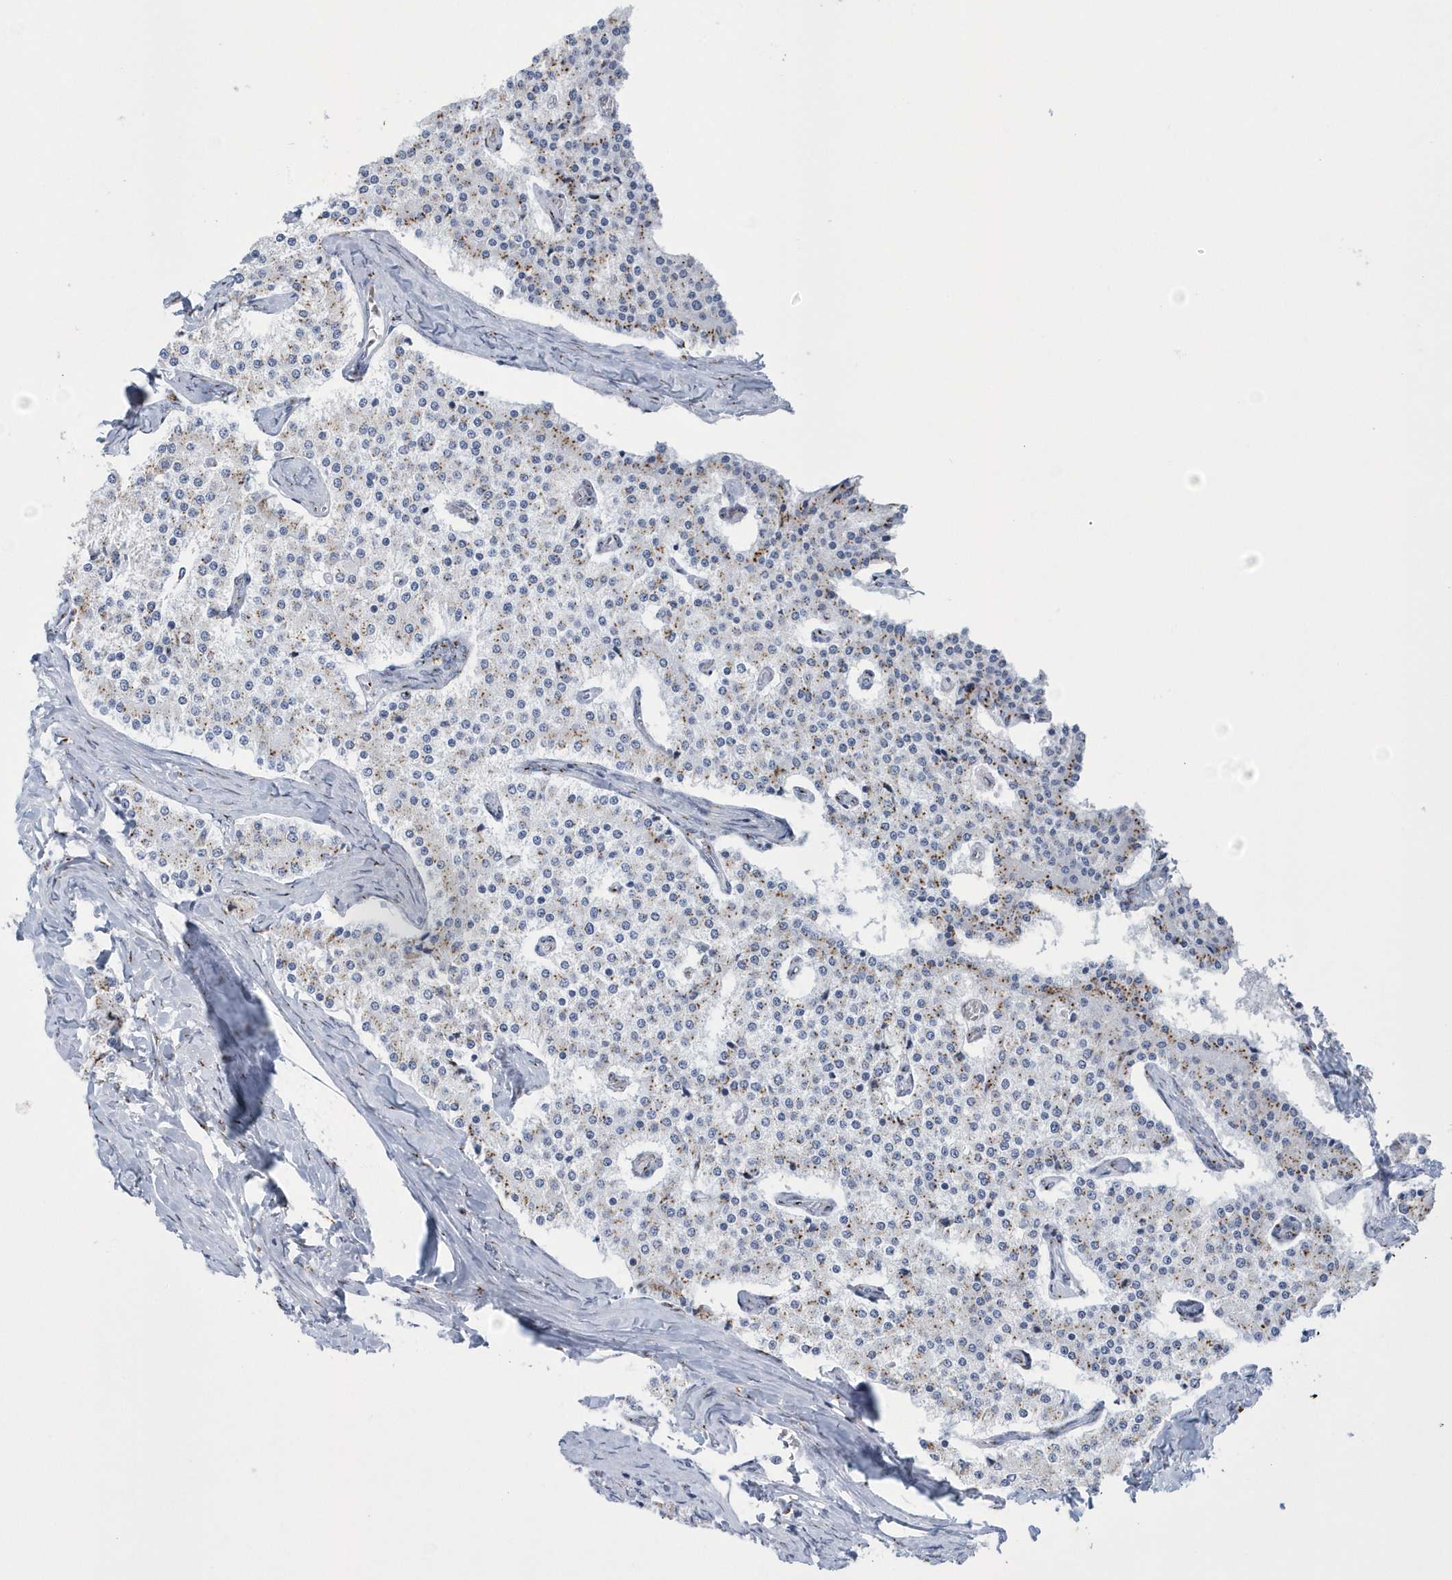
{"staining": {"intensity": "weak", "quantity": "<25%", "location": "cytoplasmic/membranous"}, "tissue": "carcinoid", "cell_type": "Tumor cells", "image_type": "cancer", "snomed": [{"axis": "morphology", "description": "Carcinoid, malignant, NOS"}, {"axis": "topography", "description": "Colon"}], "caption": "Immunohistochemistry (IHC) of malignant carcinoid exhibits no expression in tumor cells. The staining was performed using DAB to visualize the protein expression in brown, while the nuclei were stained in blue with hematoxylin (Magnification: 20x).", "gene": "SLX9", "patient": {"sex": "female", "age": 52}}